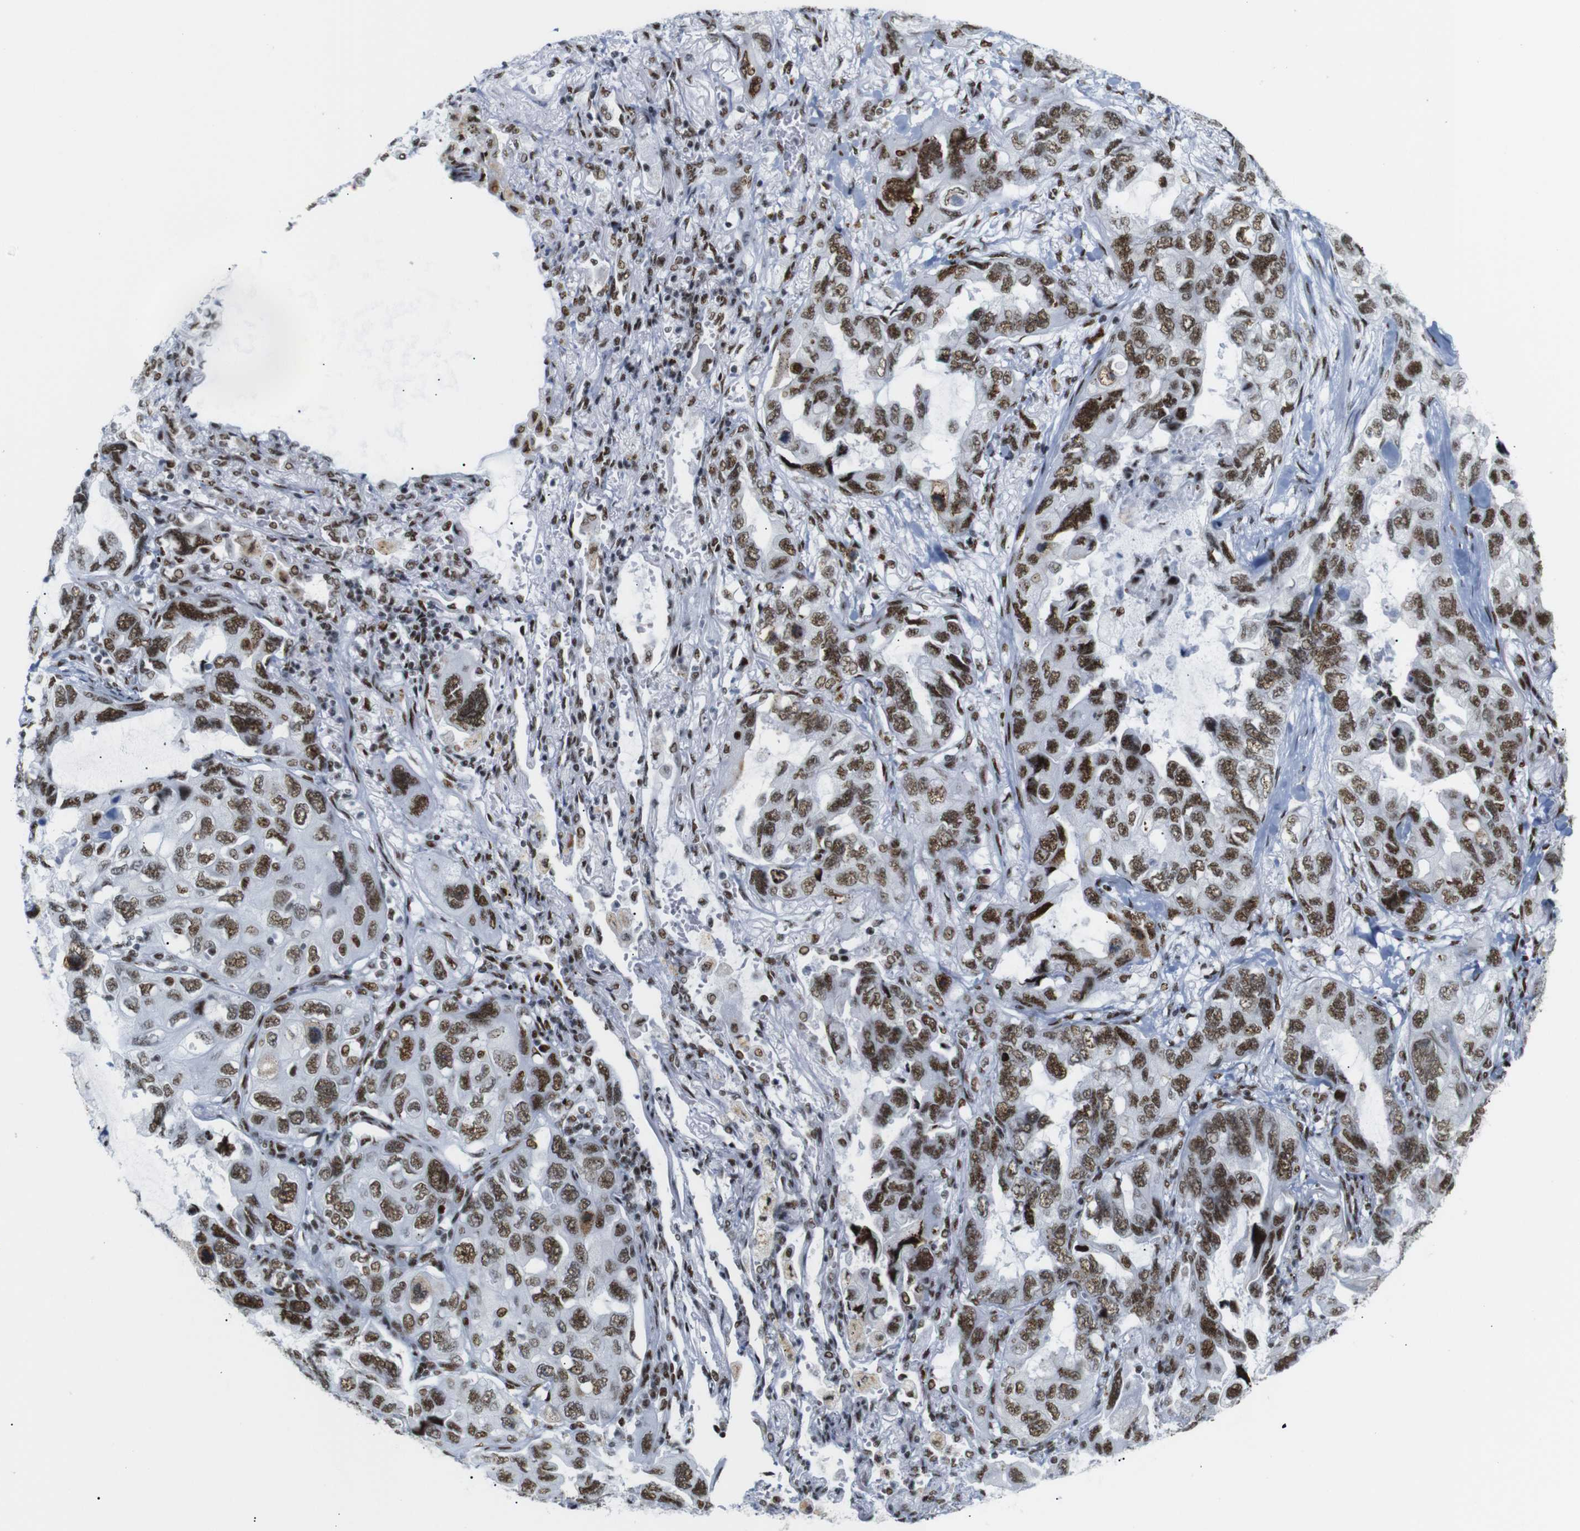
{"staining": {"intensity": "strong", "quantity": ">75%", "location": "nuclear"}, "tissue": "lung cancer", "cell_type": "Tumor cells", "image_type": "cancer", "snomed": [{"axis": "morphology", "description": "Squamous cell carcinoma, NOS"}, {"axis": "topography", "description": "Lung"}], "caption": "An image of lung cancer (squamous cell carcinoma) stained for a protein shows strong nuclear brown staining in tumor cells.", "gene": "TRA2B", "patient": {"sex": "female", "age": 73}}